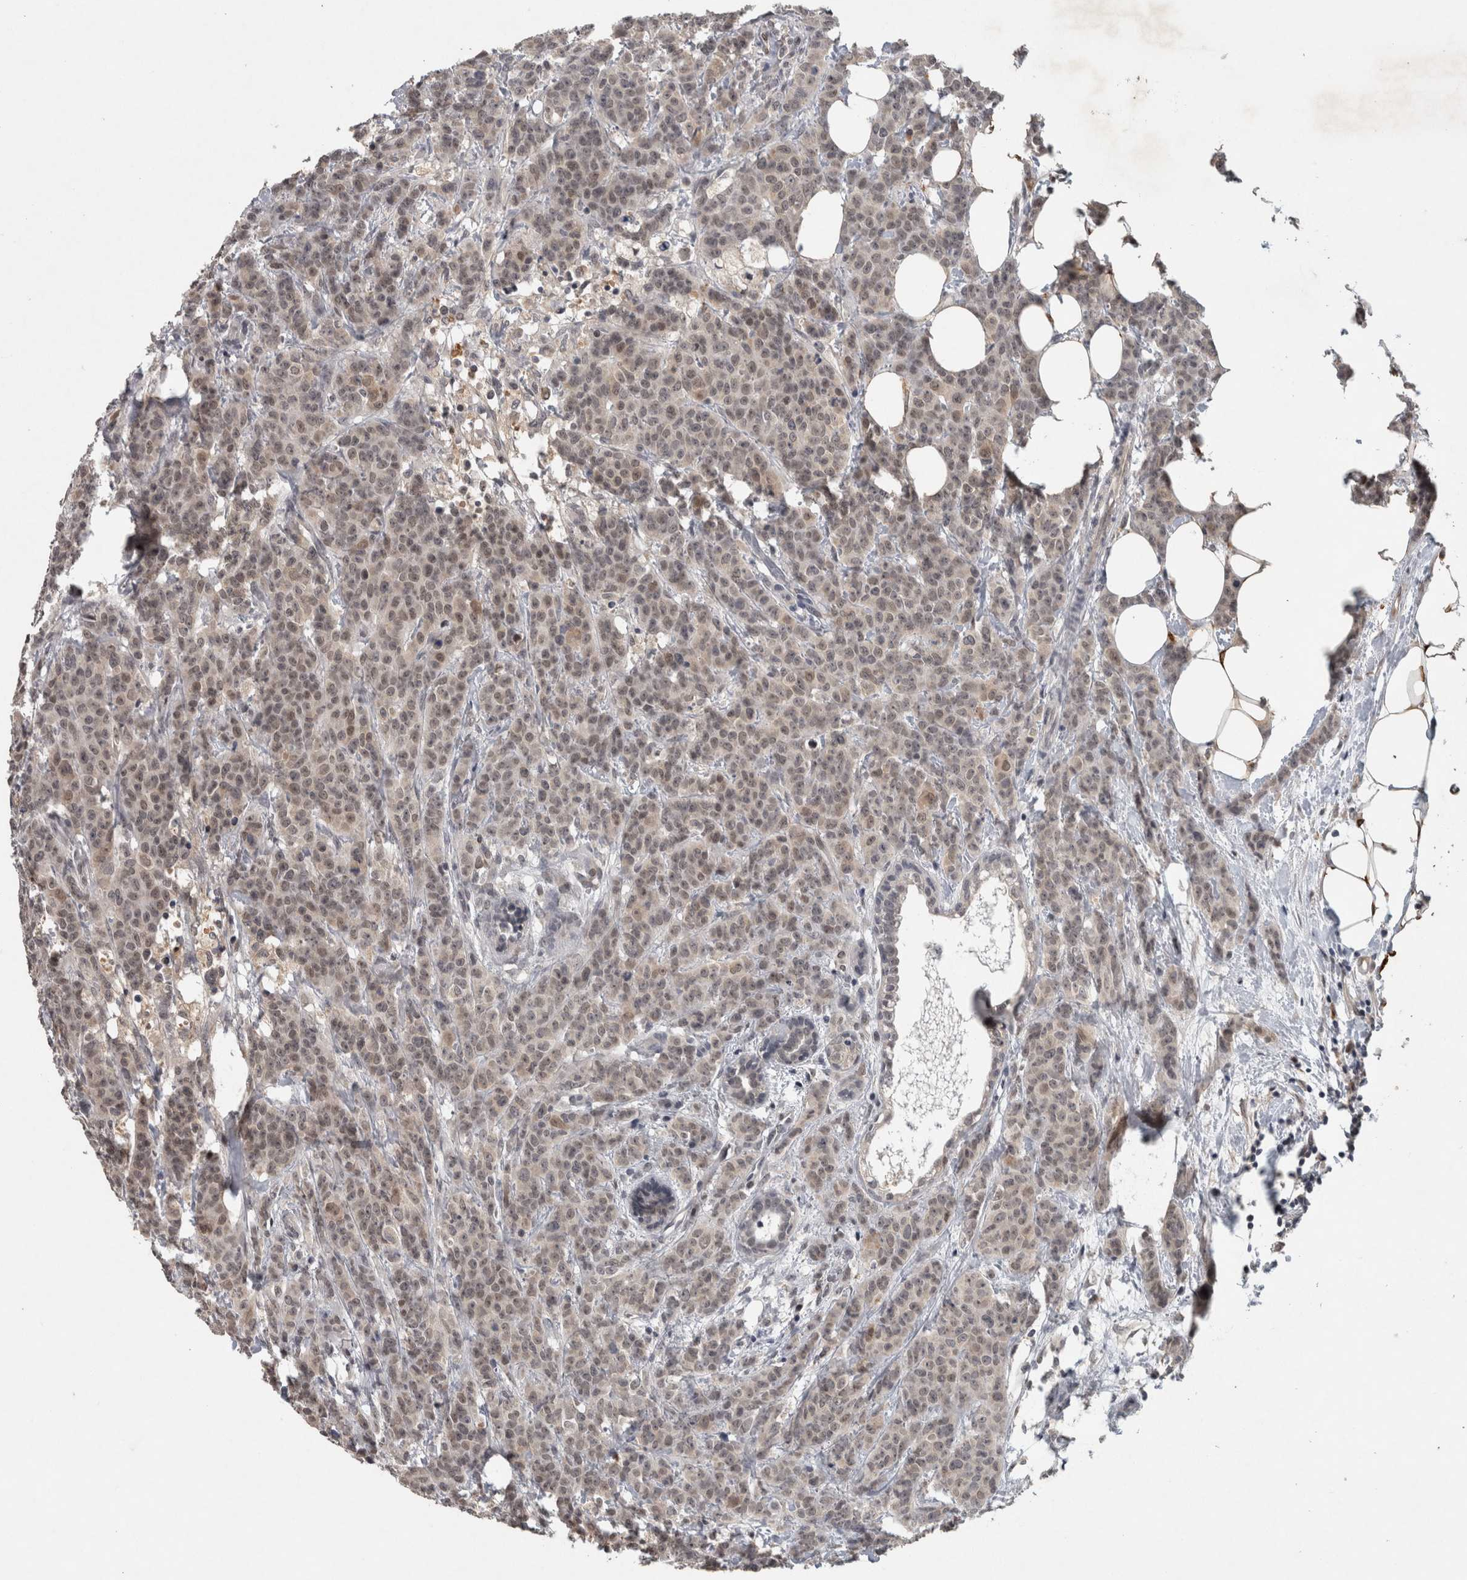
{"staining": {"intensity": "weak", "quantity": ">75%", "location": "cytoplasmic/membranous,nuclear"}, "tissue": "breast cancer", "cell_type": "Tumor cells", "image_type": "cancer", "snomed": [{"axis": "morphology", "description": "Normal tissue, NOS"}, {"axis": "morphology", "description": "Duct carcinoma"}, {"axis": "topography", "description": "Breast"}], "caption": "Weak cytoplasmic/membranous and nuclear expression for a protein is present in approximately >75% of tumor cells of breast cancer using immunohistochemistry (IHC).", "gene": "PRXL2A", "patient": {"sex": "female", "age": 40}}